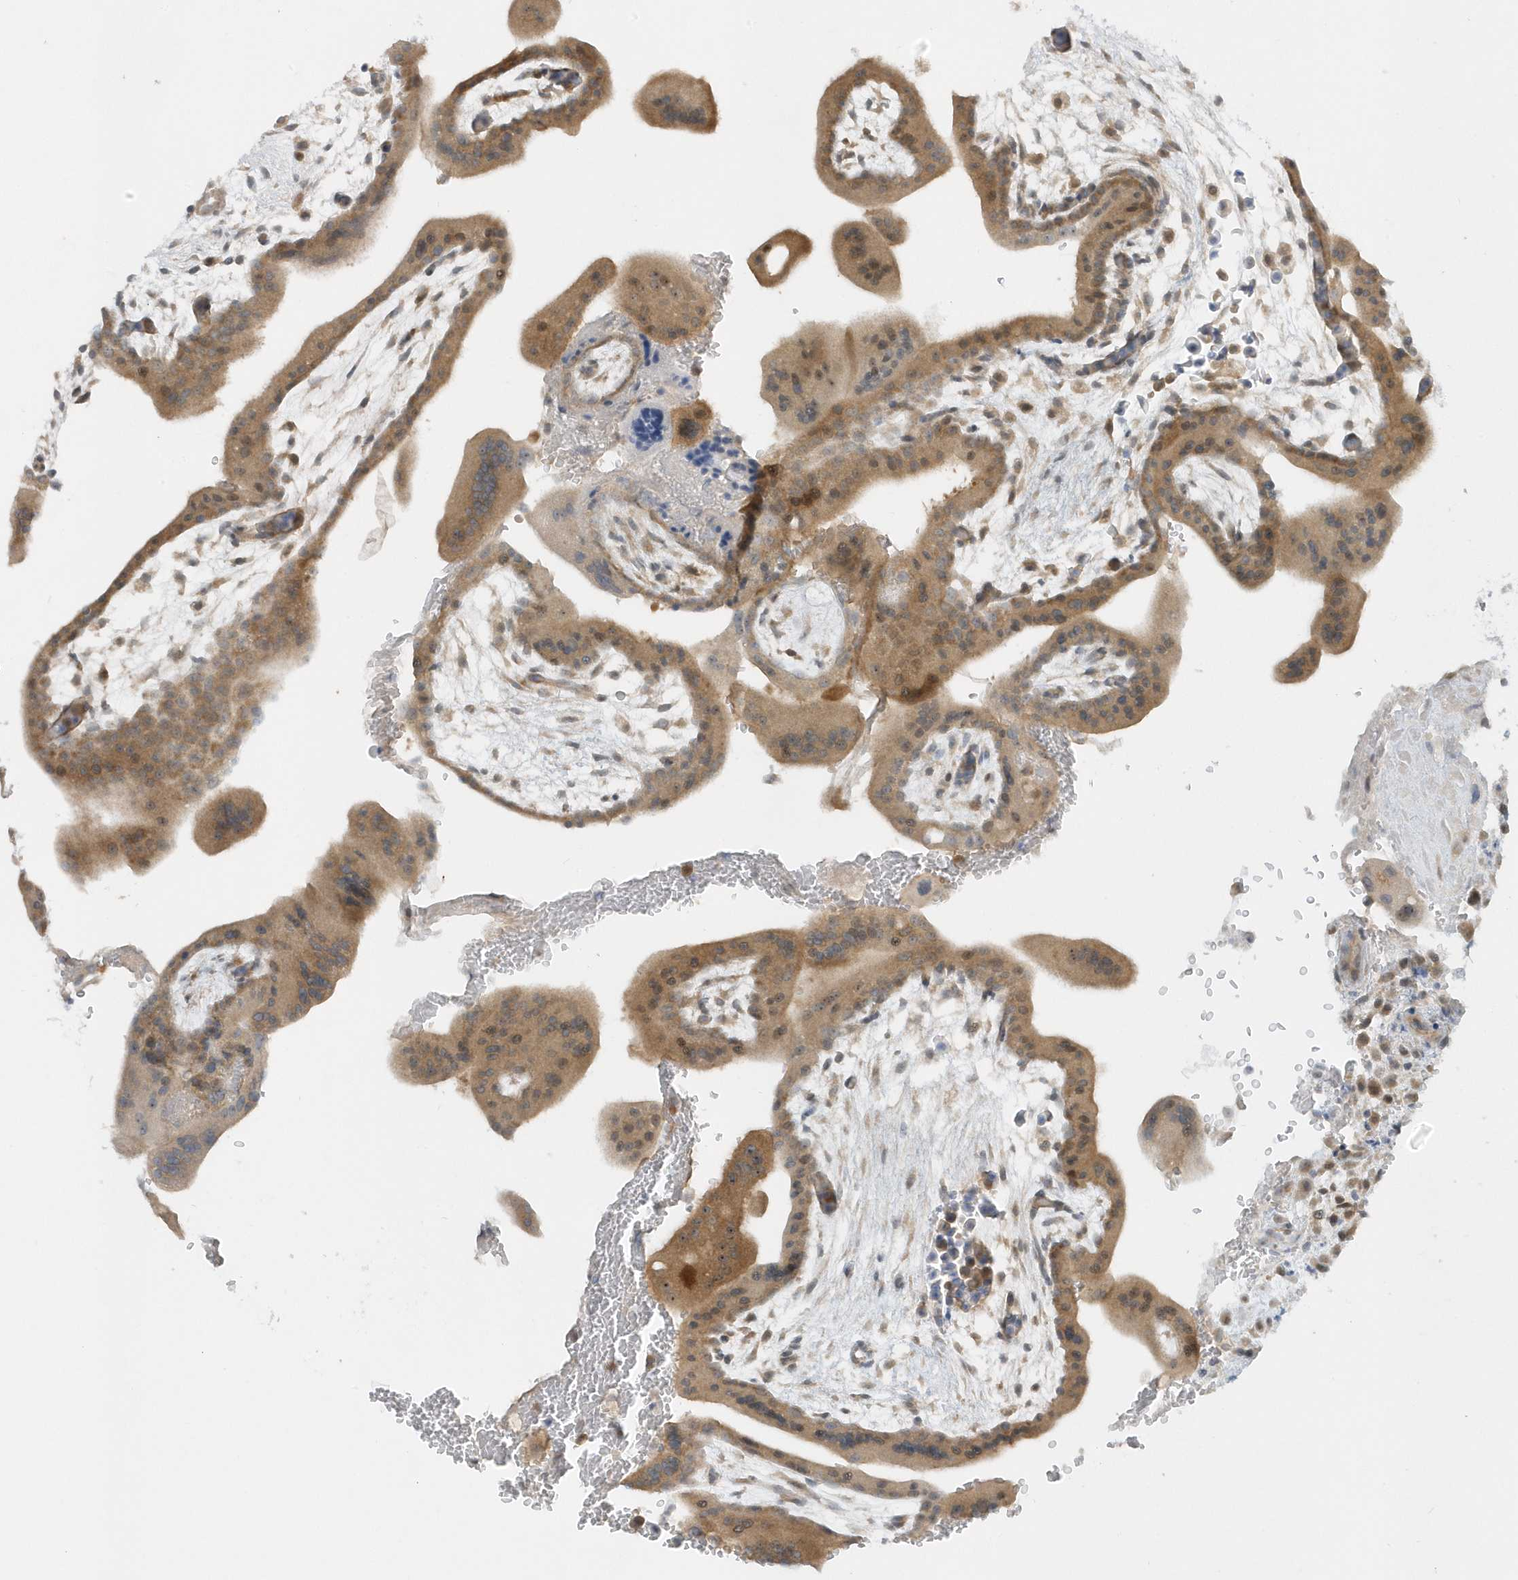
{"staining": {"intensity": "weak", "quantity": ">75%", "location": "cytoplasmic/membranous"}, "tissue": "placenta", "cell_type": "Decidual cells", "image_type": "normal", "snomed": [{"axis": "morphology", "description": "Normal tissue, NOS"}, {"axis": "topography", "description": "Placenta"}], "caption": "A micrograph of human placenta stained for a protein demonstrates weak cytoplasmic/membranous brown staining in decidual cells.", "gene": "SCN3A", "patient": {"sex": "female", "age": 35}}